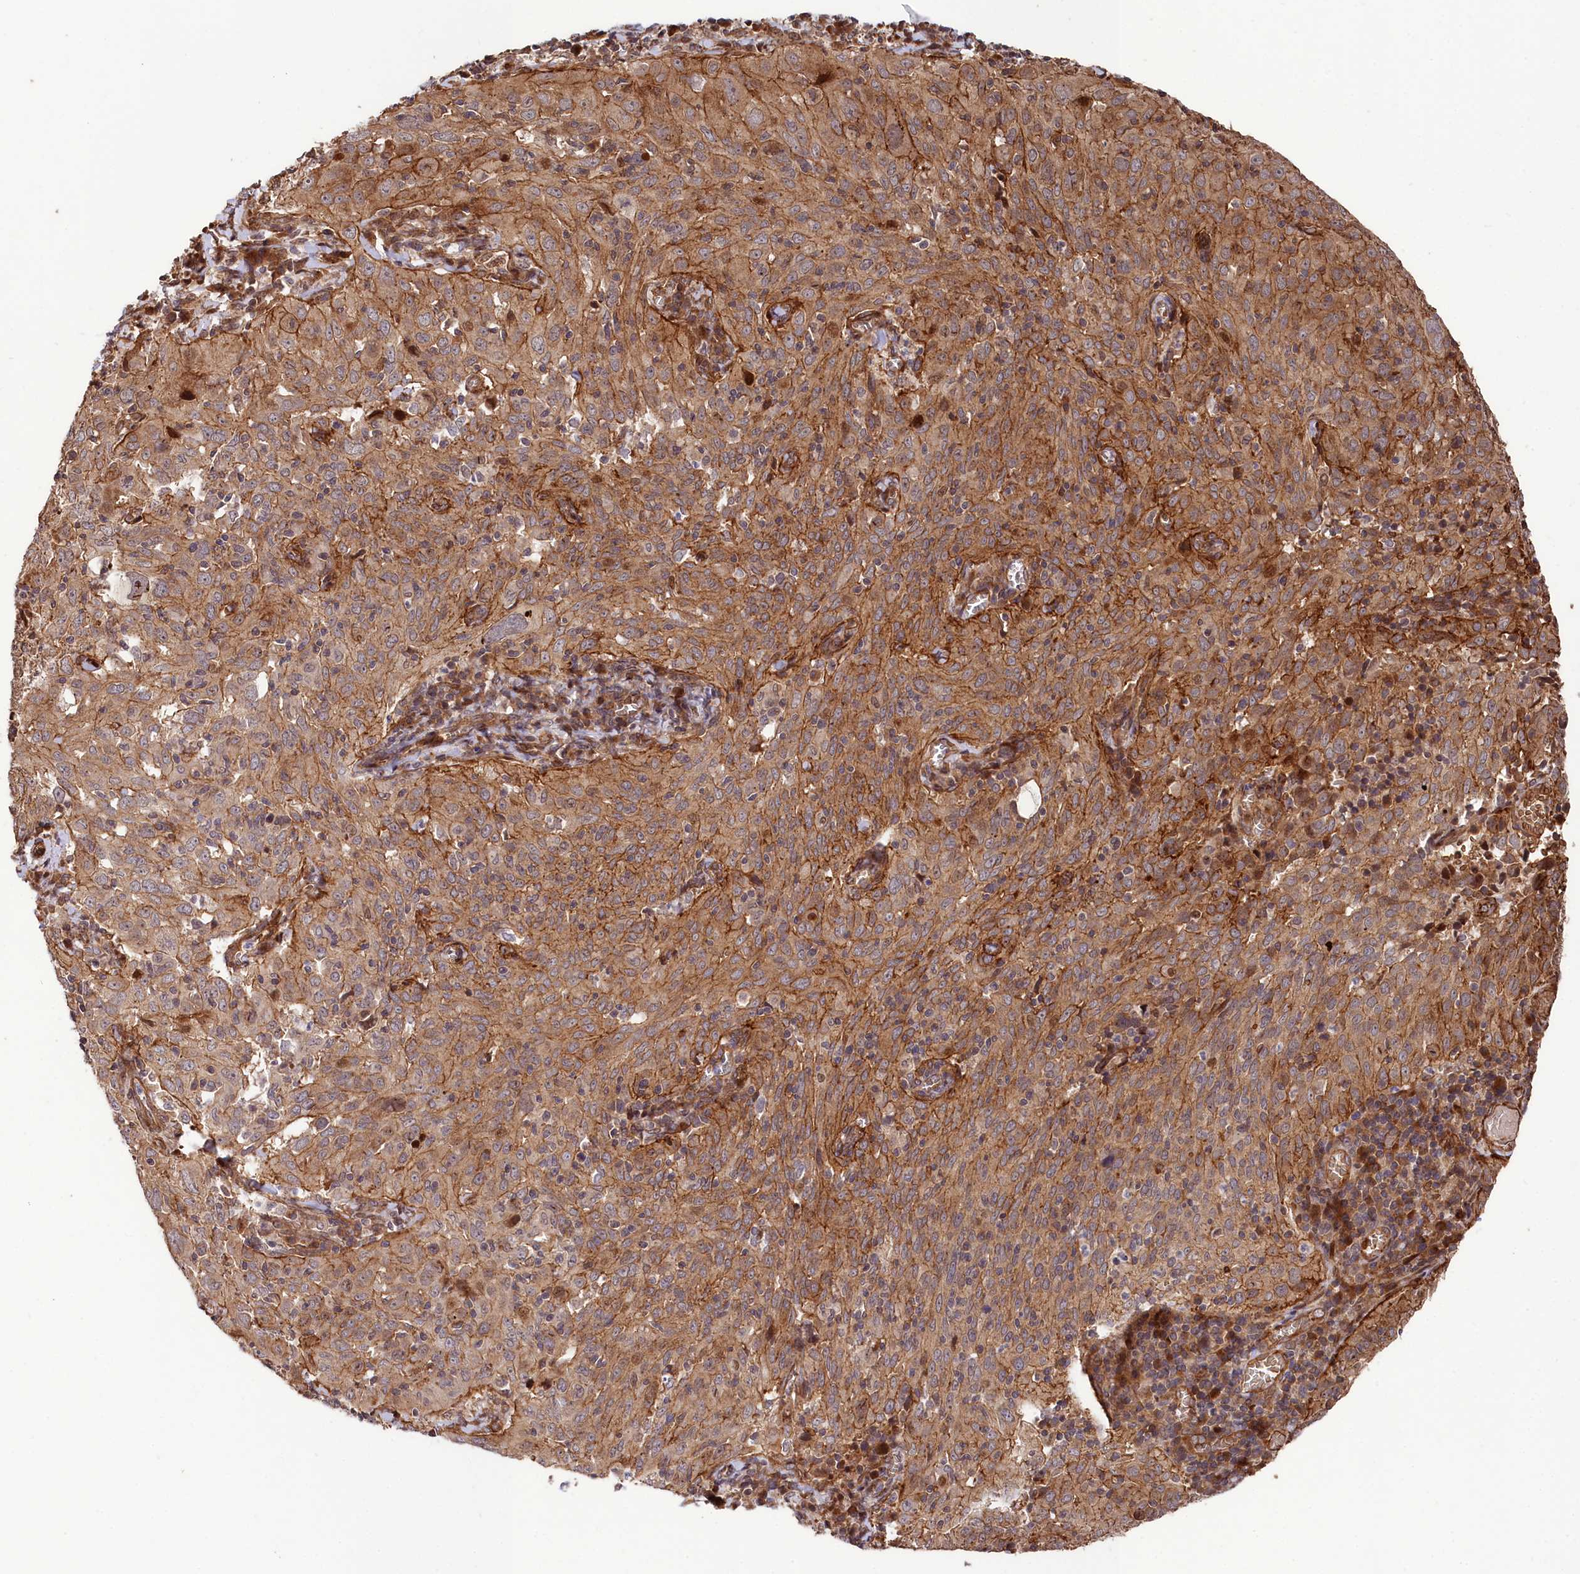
{"staining": {"intensity": "moderate", "quantity": ">75%", "location": "cytoplasmic/membranous"}, "tissue": "cervical cancer", "cell_type": "Tumor cells", "image_type": "cancer", "snomed": [{"axis": "morphology", "description": "Squamous cell carcinoma, NOS"}, {"axis": "topography", "description": "Cervix"}], "caption": "Cervical squamous cell carcinoma tissue shows moderate cytoplasmic/membranous staining in about >75% of tumor cells", "gene": "TNKS1BP1", "patient": {"sex": "female", "age": 31}}